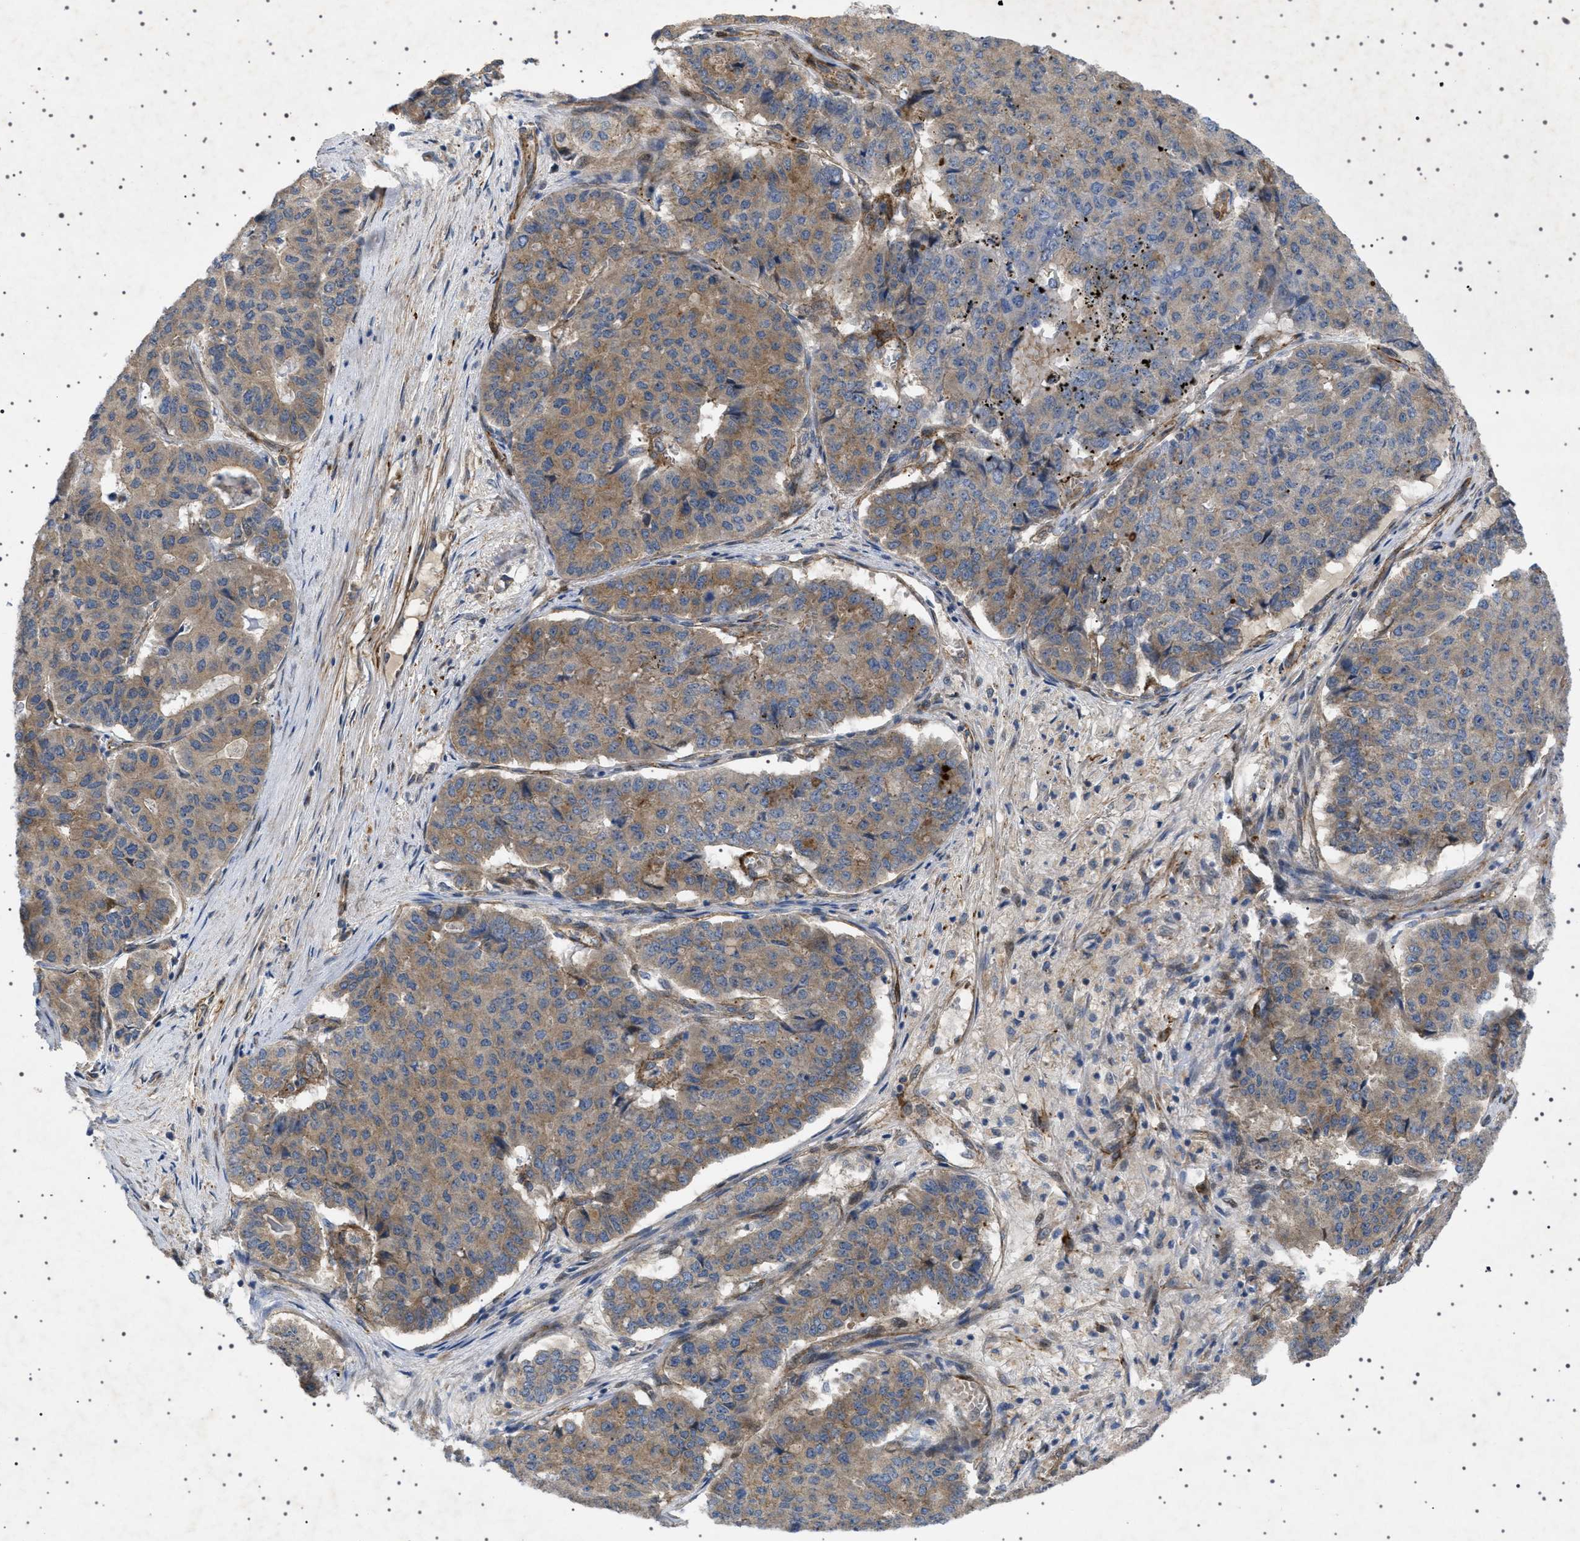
{"staining": {"intensity": "moderate", "quantity": ">75%", "location": "cytoplasmic/membranous"}, "tissue": "pancreatic cancer", "cell_type": "Tumor cells", "image_type": "cancer", "snomed": [{"axis": "morphology", "description": "Adenocarcinoma, NOS"}, {"axis": "topography", "description": "Pancreas"}], "caption": "Pancreatic cancer (adenocarcinoma) stained with IHC reveals moderate cytoplasmic/membranous expression in approximately >75% of tumor cells.", "gene": "CCDC186", "patient": {"sex": "male", "age": 50}}